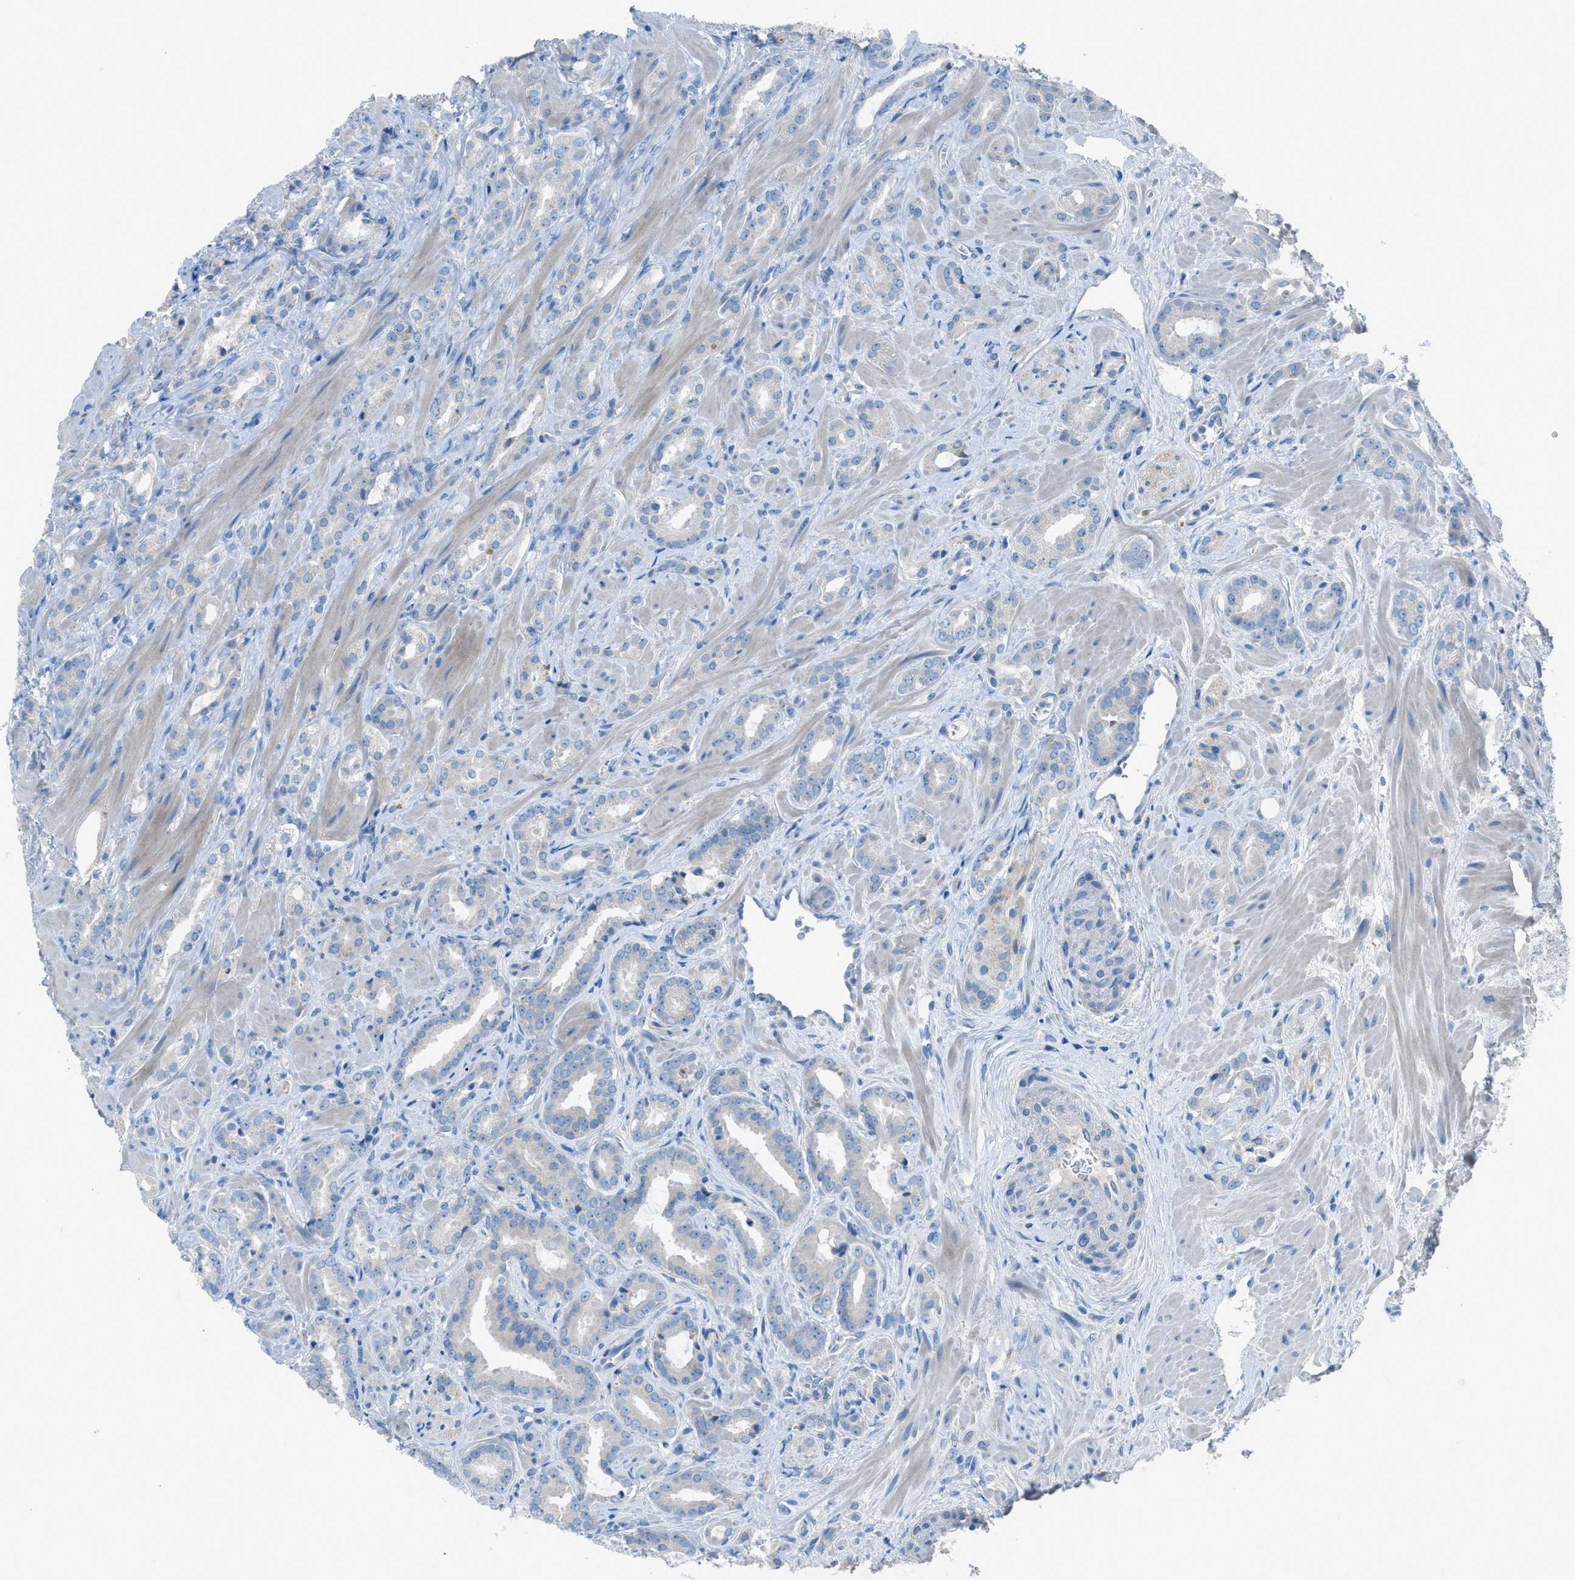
{"staining": {"intensity": "negative", "quantity": "none", "location": "none"}, "tissue": "prostate cancer", "cell_type": "Tumor cells", "image_type": "cancer", "snomed": [{"axis": "morphology", "description": "Adenocarcinoma, High grade"}, {"axis": "topography", "description": "Prostate"}], "caption": "This image is of prostate cancer (adenocarcinoma (high-grade)) stained with IHC to label a protein in brown with the nuclei are counter-stained blue. There is no positivity in tumor cells.", "gene": "C5AR2", "patient": {"sex": "male", "age": 64}}